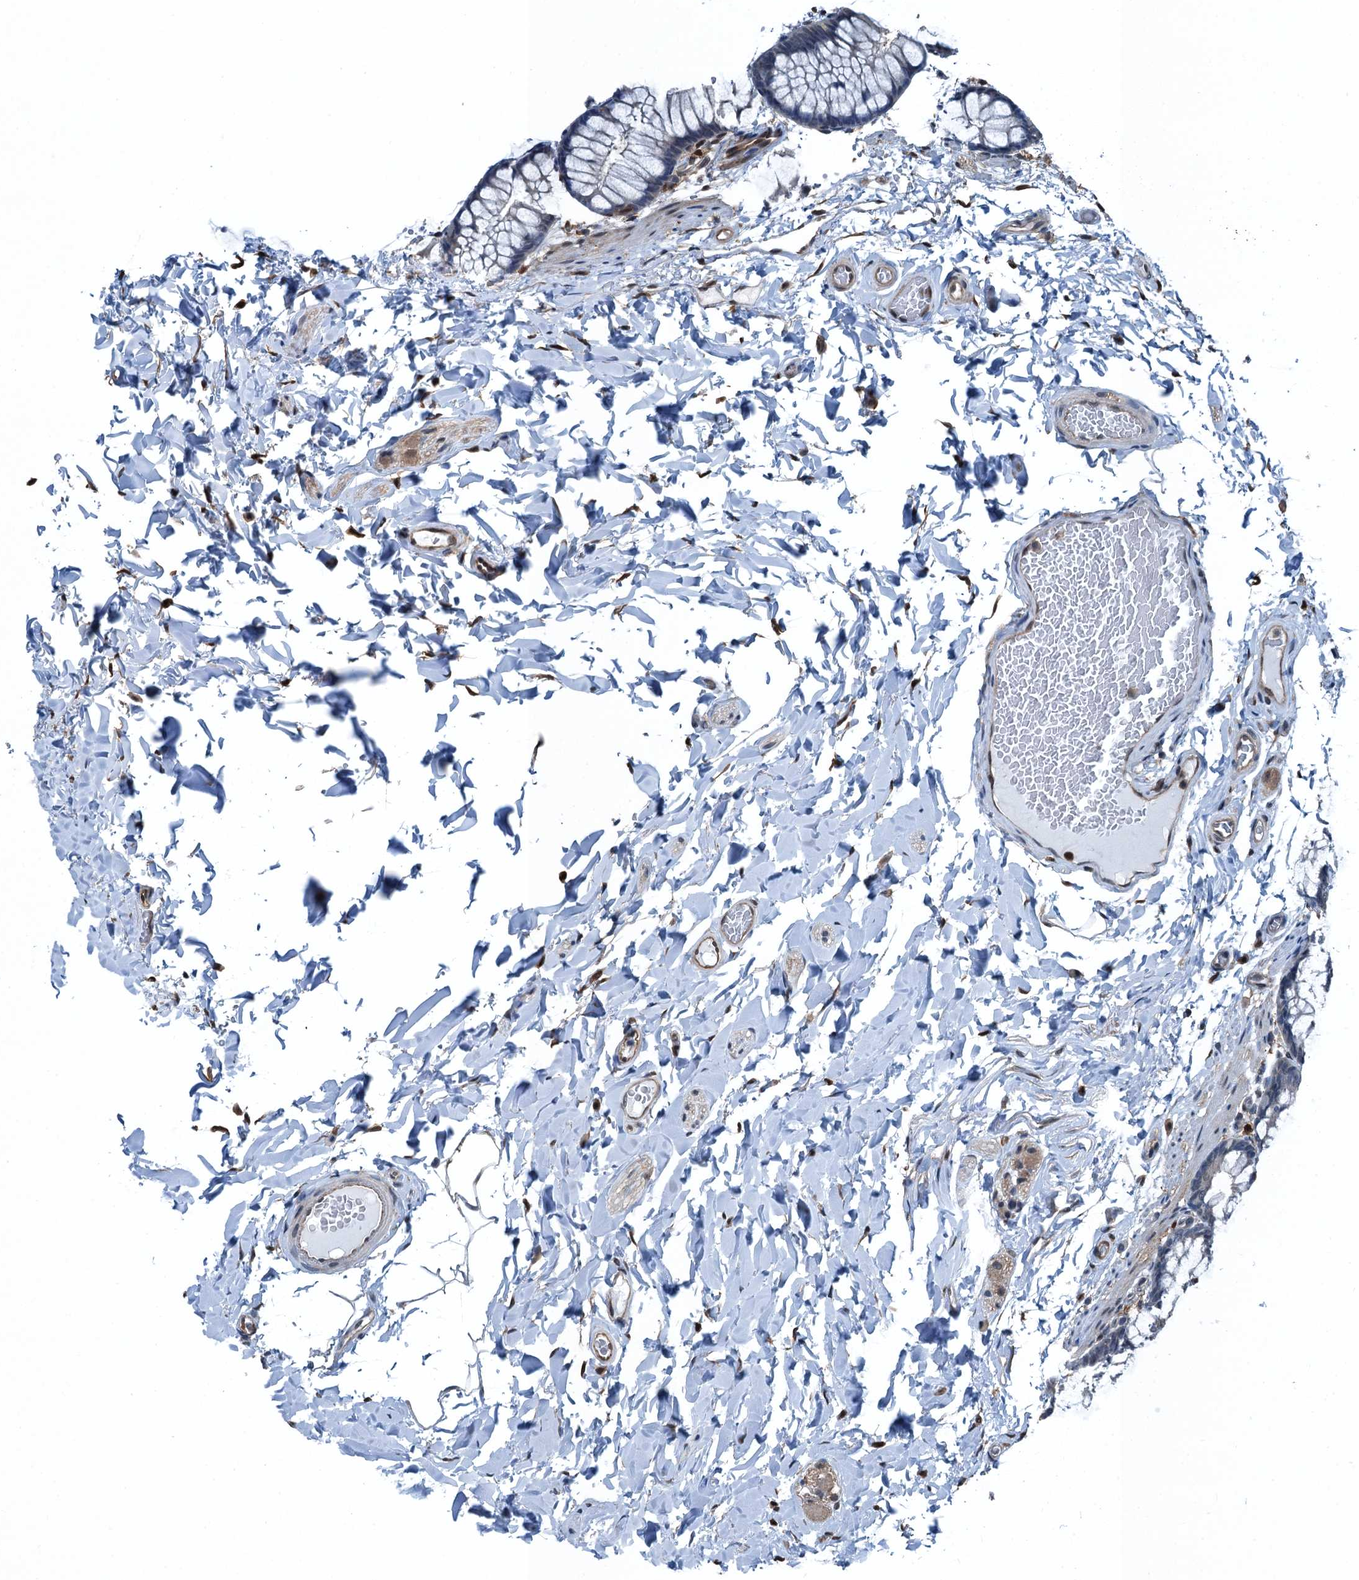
{"staining": {"intensity": "moderate", "quantity": ">75%", "location": "cytoplasmic/membranous"}, "tissue": "colon", "cell_type": "Endothelial cells", "image_type": "normal", "snomed": [{"axis": "morphology", "description": "Normal tissue, NOS"}, {"axis": "topography", "description": "Colon"}], "caption": "High-power microscopy captured an immunohistochemistry (IHC) histopathology image of unremarkable colon, revealing moderate cytoplasmic/membranous positivity in approximately >75% of endothelial cells.", "gene": "RNH1", "patient": {"sex": "male", "age": 47}}